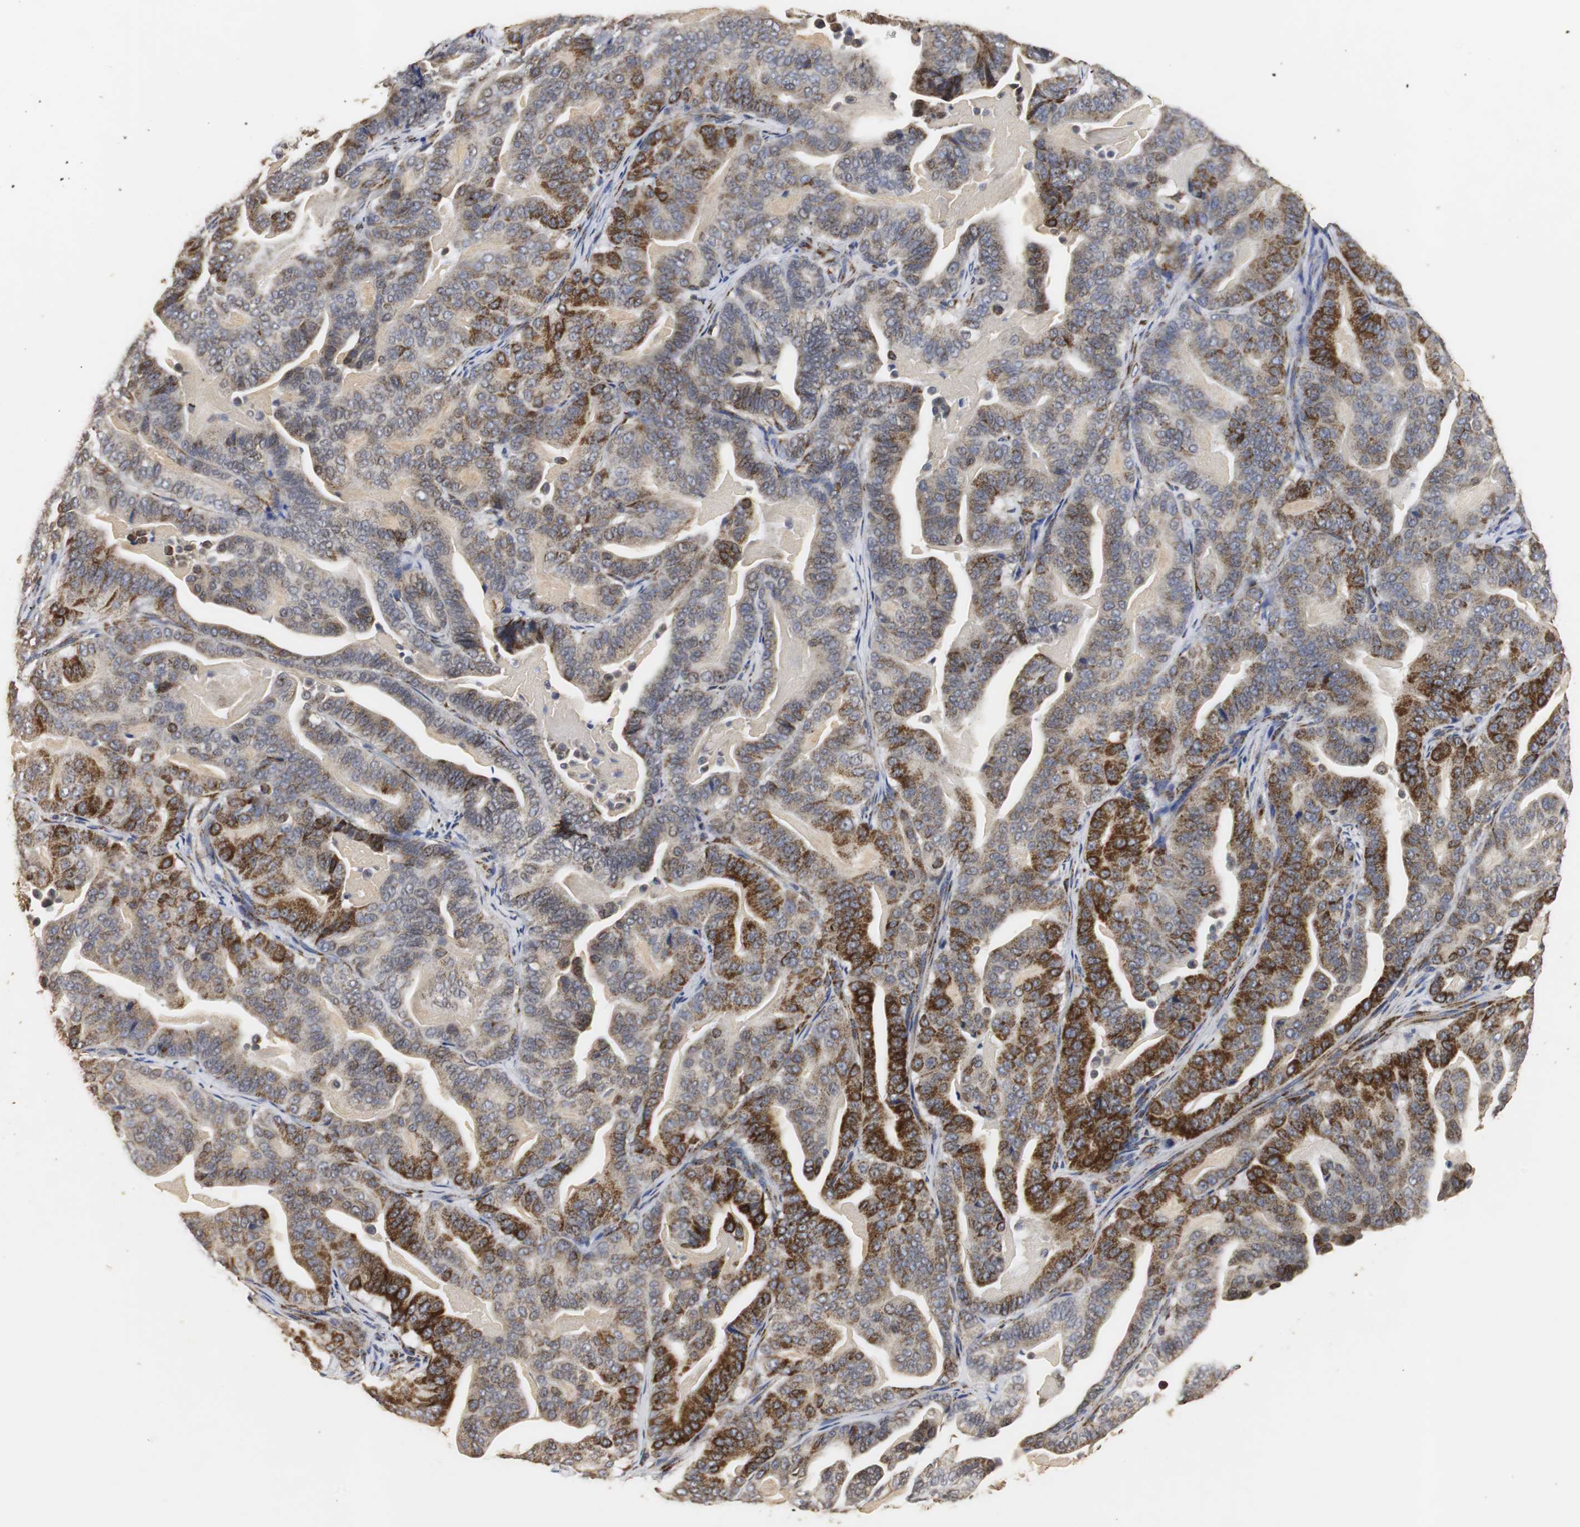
{"staining": {"intensity": "strong", "quantity": "25%-75%", "location": "cytoplasmic/membranous"}, "tissue": "pancreatic cancer", "cell_type": "Tumor cells", "image_type": "cancer", "snomed": [{"axis": "morphology", "description": "Adenocarcinoma, NOS"}, {"axis": "topography", "description": "Pancreas"}], "caption": "IHC staining of pancreatic cancer (adenocarcinoma), which reveals high levels of strong cytoplasmic/membranous expression in approximately 25%-75% of tumor cells indicating strong cytoplasmic/membranous protein positivity. The staining was performed using DAB (3,3'-diaminobenzidine) (brown) for protein detection and nuclei were counterstained in hematoxylin (blue).", "gene": "HSD17B10", "patient": {"sex": "male", "age": 63}}